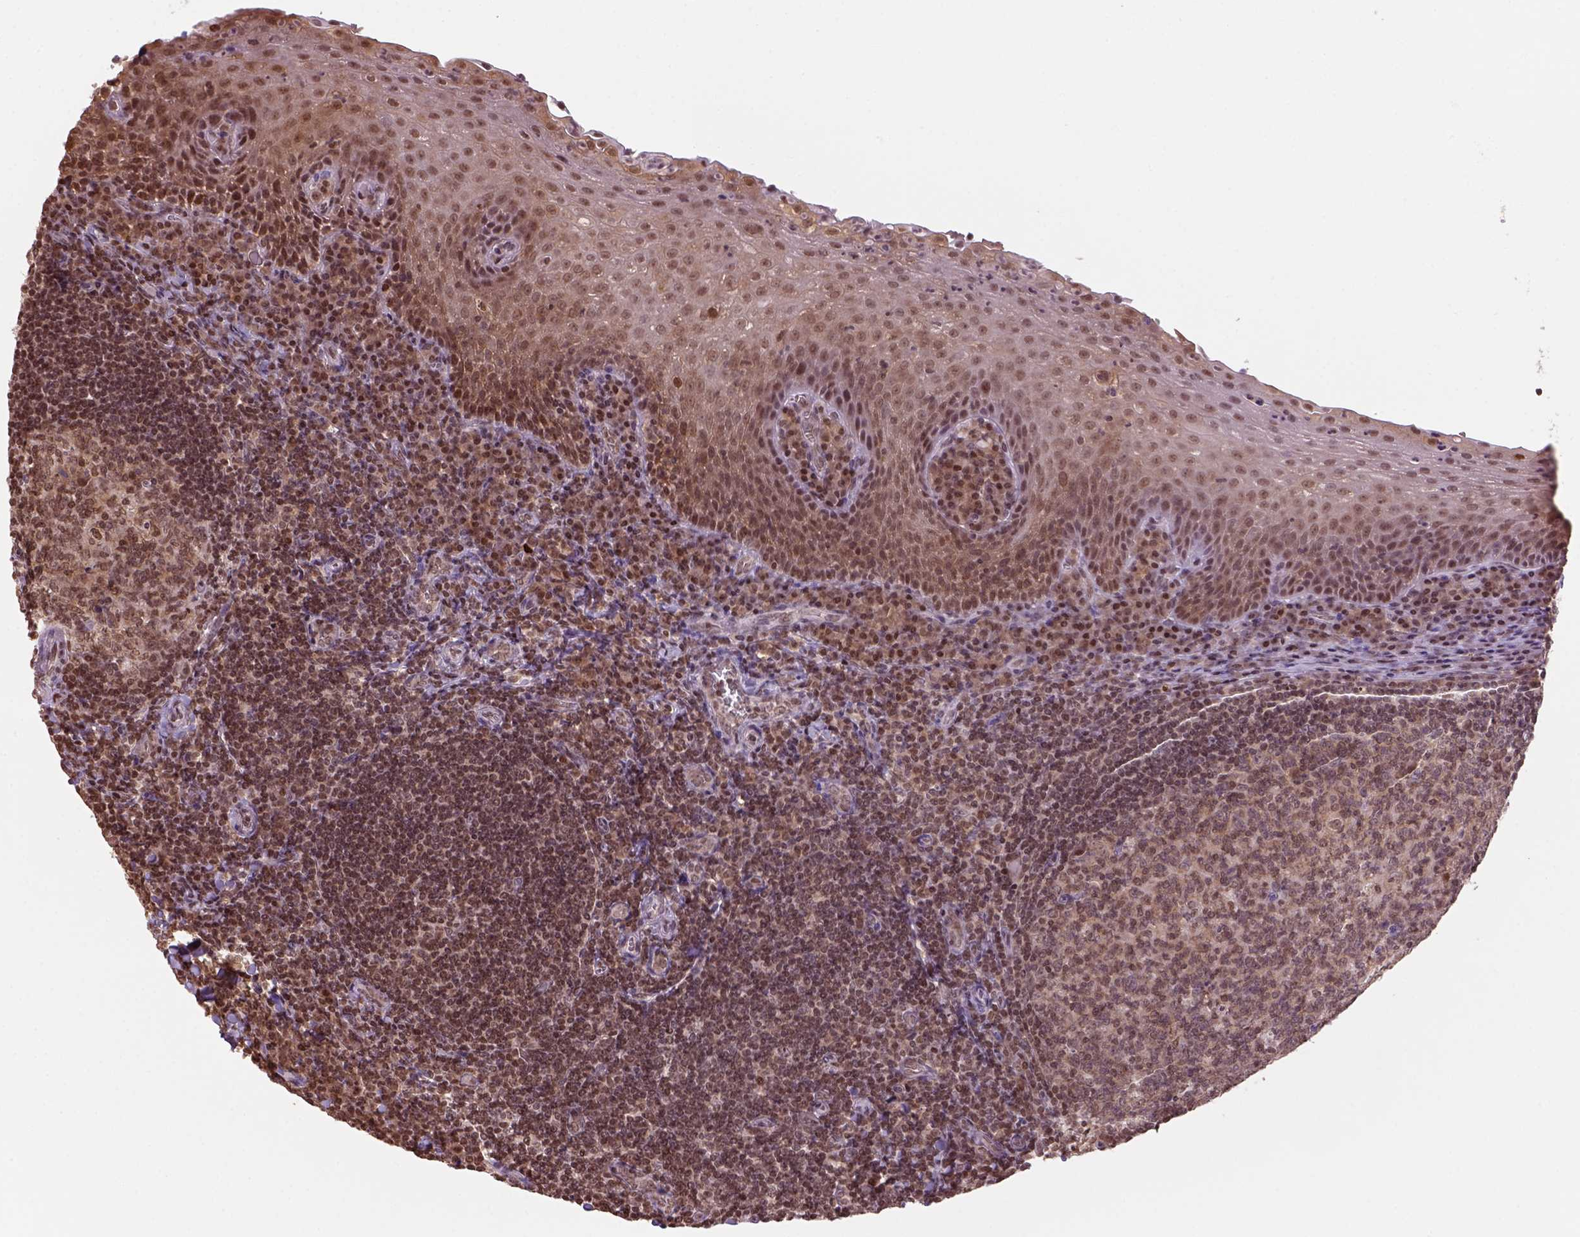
{"staining": {"intensity": "moderate", "quantity": ">75%", "location": "nuclear"}, "tissue": "tonsil", "cell_type": "Germinal center cells", "image_type": "normal", "snomed": [{"axis": "morphology", "description": "Normal tissue, NOS"}, {"axis": "morphology", "description": "Inflammation, NOS"}, {"axis": "topography", "description": "Tonsil"}], "caption": "The micrograph exhibits a brown stain indicating the presence of a protein in the nuclear of germinal center cells in tonsil.", "gene": "GOT1", "patient": {"sex": "female", "age": 31}}